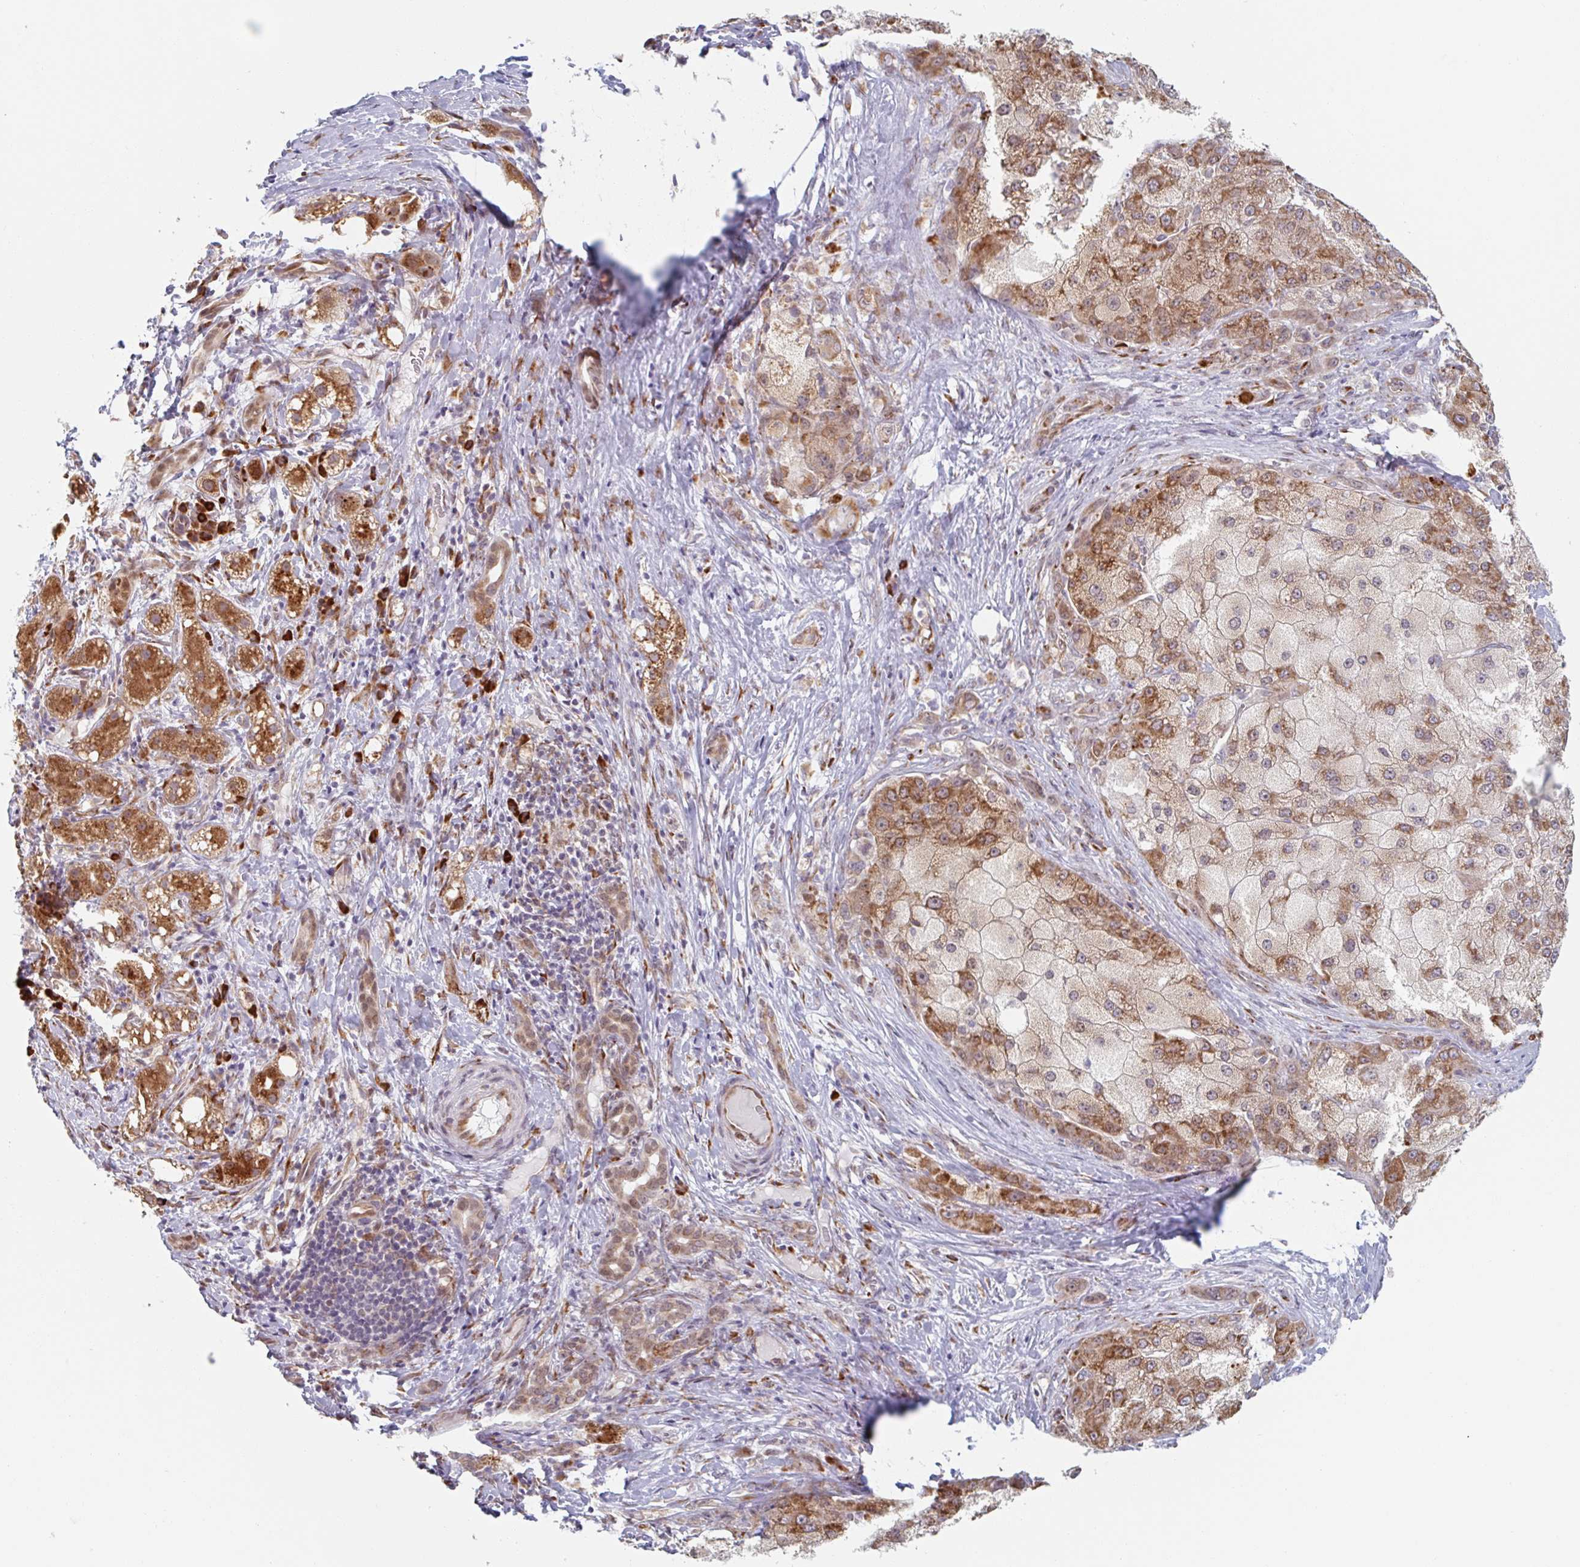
{"staining": {"intensity": "moderate", "quantity": ">75%", "location": "cytoplasmic/membranous"}, "tissue": "liver cancer", "cell_type": "Tumor cells", "image_type": "cancer", "snomed": [{"axis": "morphology", "description": "Carcinoma, Hepatocellular, NOS"}, {"axis": "topography", "description": "Liver"}], "caption": "Tumor cells exhibit moderate cytoplasmic/membranous staining in approximately >75% of cells in liver cancer. (IHC, brightfield microscopy, high magnification).", "gene": "TRAPPC10", "patient": {"sex": "male", "age": 67}}